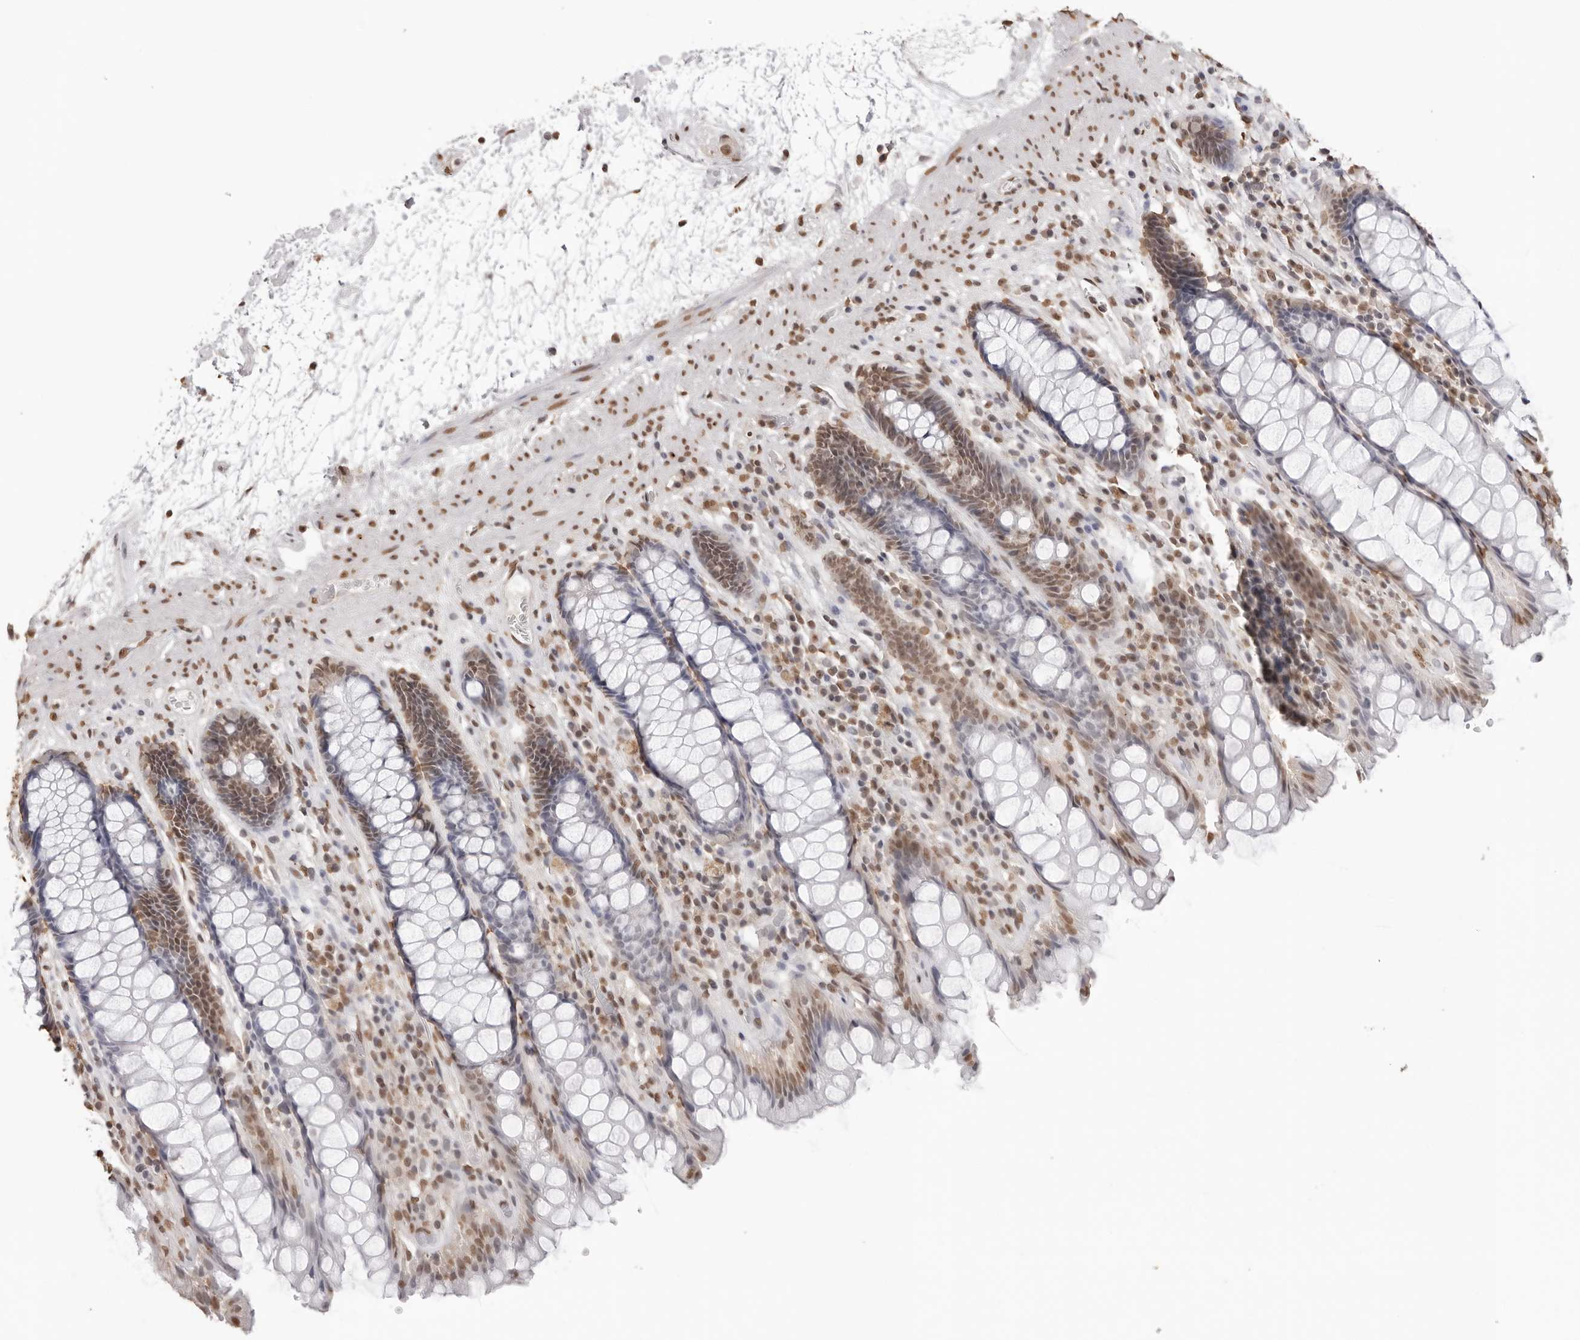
{"staining": {"intensity": "moderate", "quantity": "25%-75%", "location": "nuclear"}, "tissue": "rectum", "cell_type": "Glandular cells", "image_type": "normal", "snomed": [{"axis": "morphology", "description": "Normal tissue, NOS"}, {"axis": "topography", "description": "Rectum"}], "caption": "Glandular cells reveal medium levels of moderate nuclear positivity in about 25%-75% of cells in normal human rectum. (brown staining indicates protein expression, while blue staining denotes nuclei).", "gene": "OLIG3", "patient": {"sex": "male", "age": 64}}